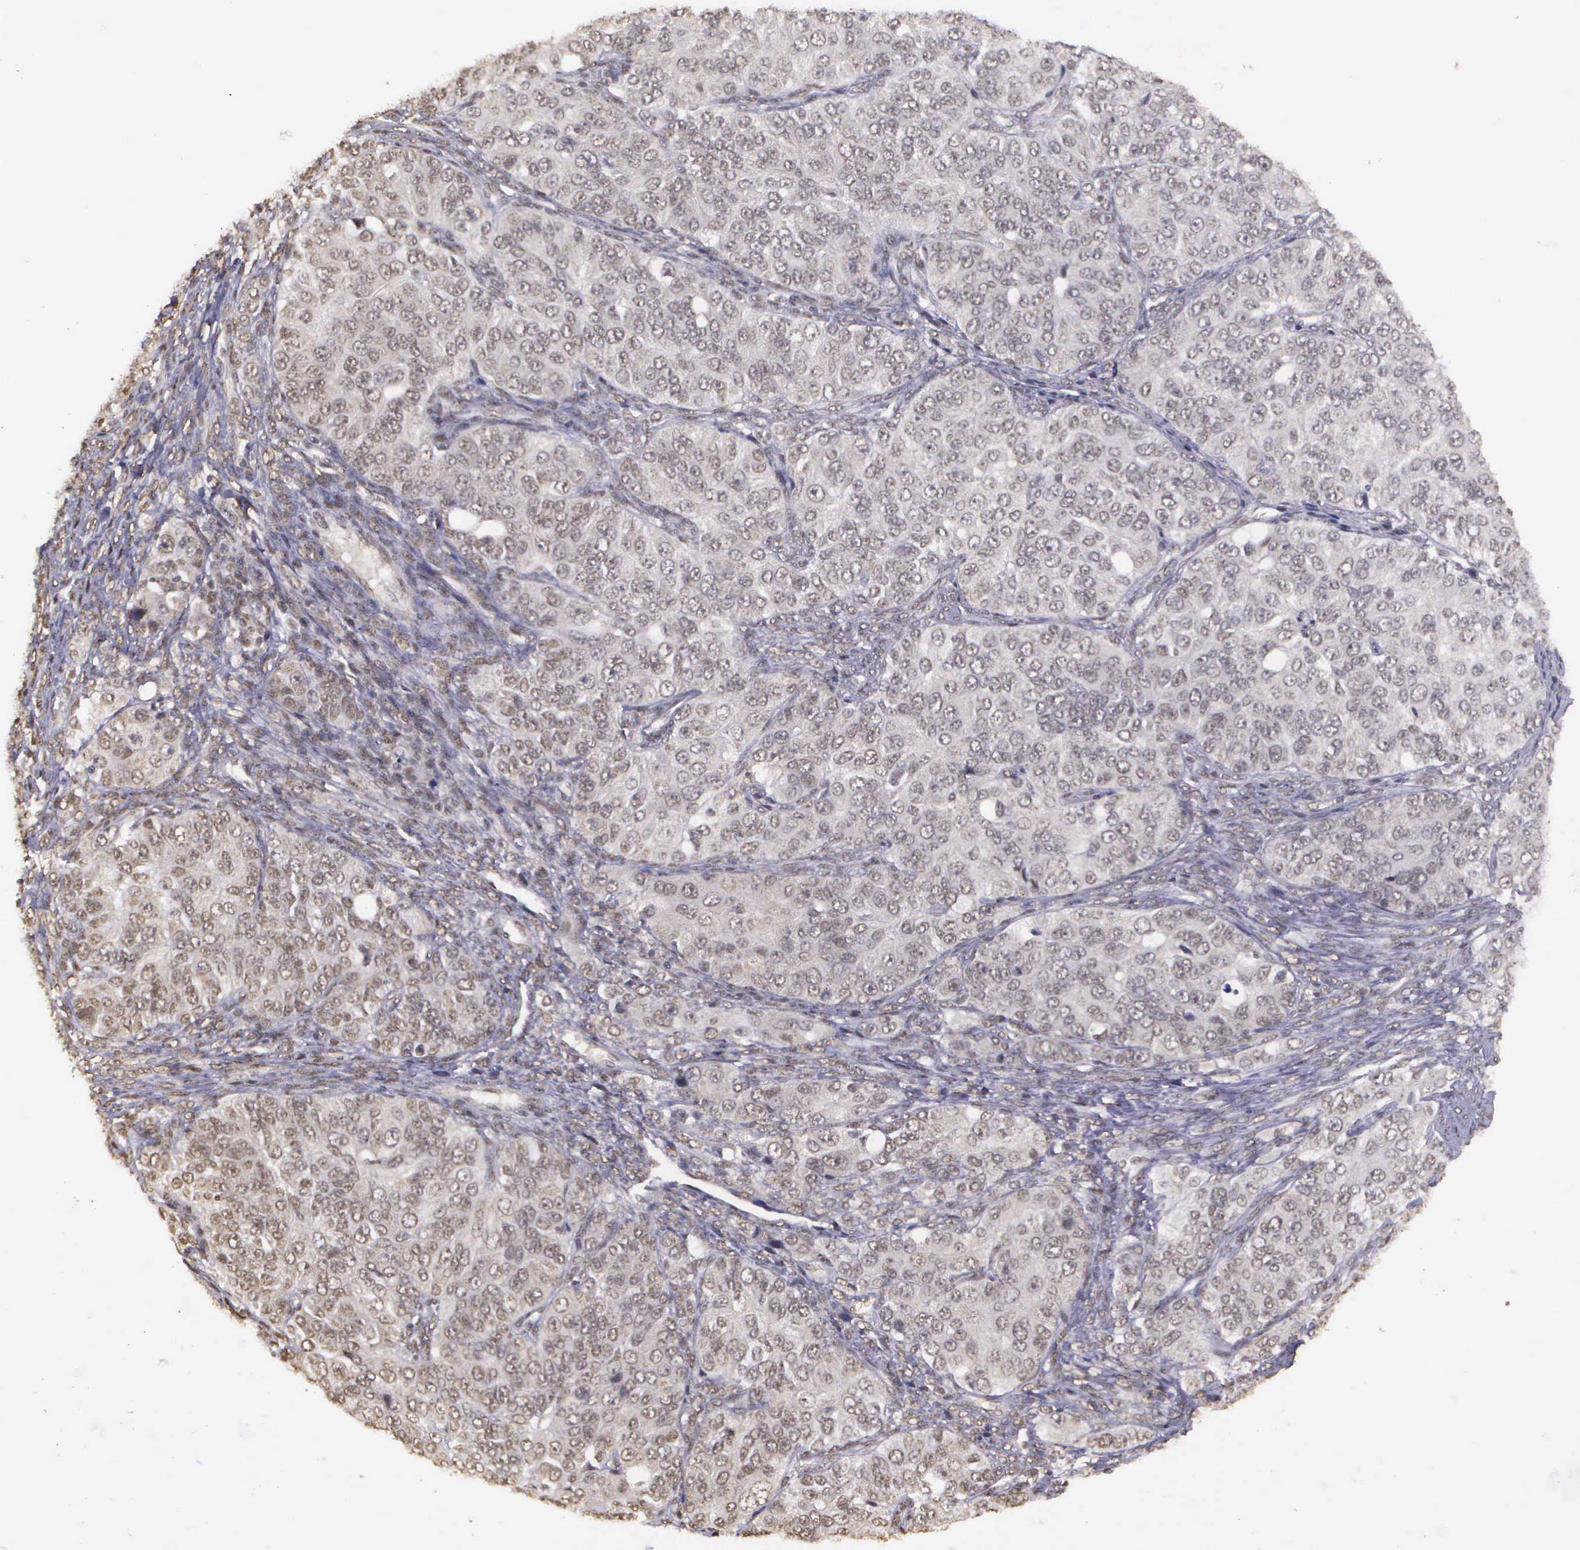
{"staining": {"intensity": "negative", "quantity": "none", "location": "none"}, "tissue": "ovarian cancer", "cell_type": "Tumor cells", "image_type": "cancer", "snomed": [{"axis": "morphology", "description": "Carcinoma, endometroid"}, {"axis": "topography", "description": "Ovary"}], "caption": "The micrograph reveals no significant positivity in tumor cells of ovarian cancer (endometroid carcinoma).", "gene": "ARMCX5", "patient": {"sex": "female", "age": 51}}